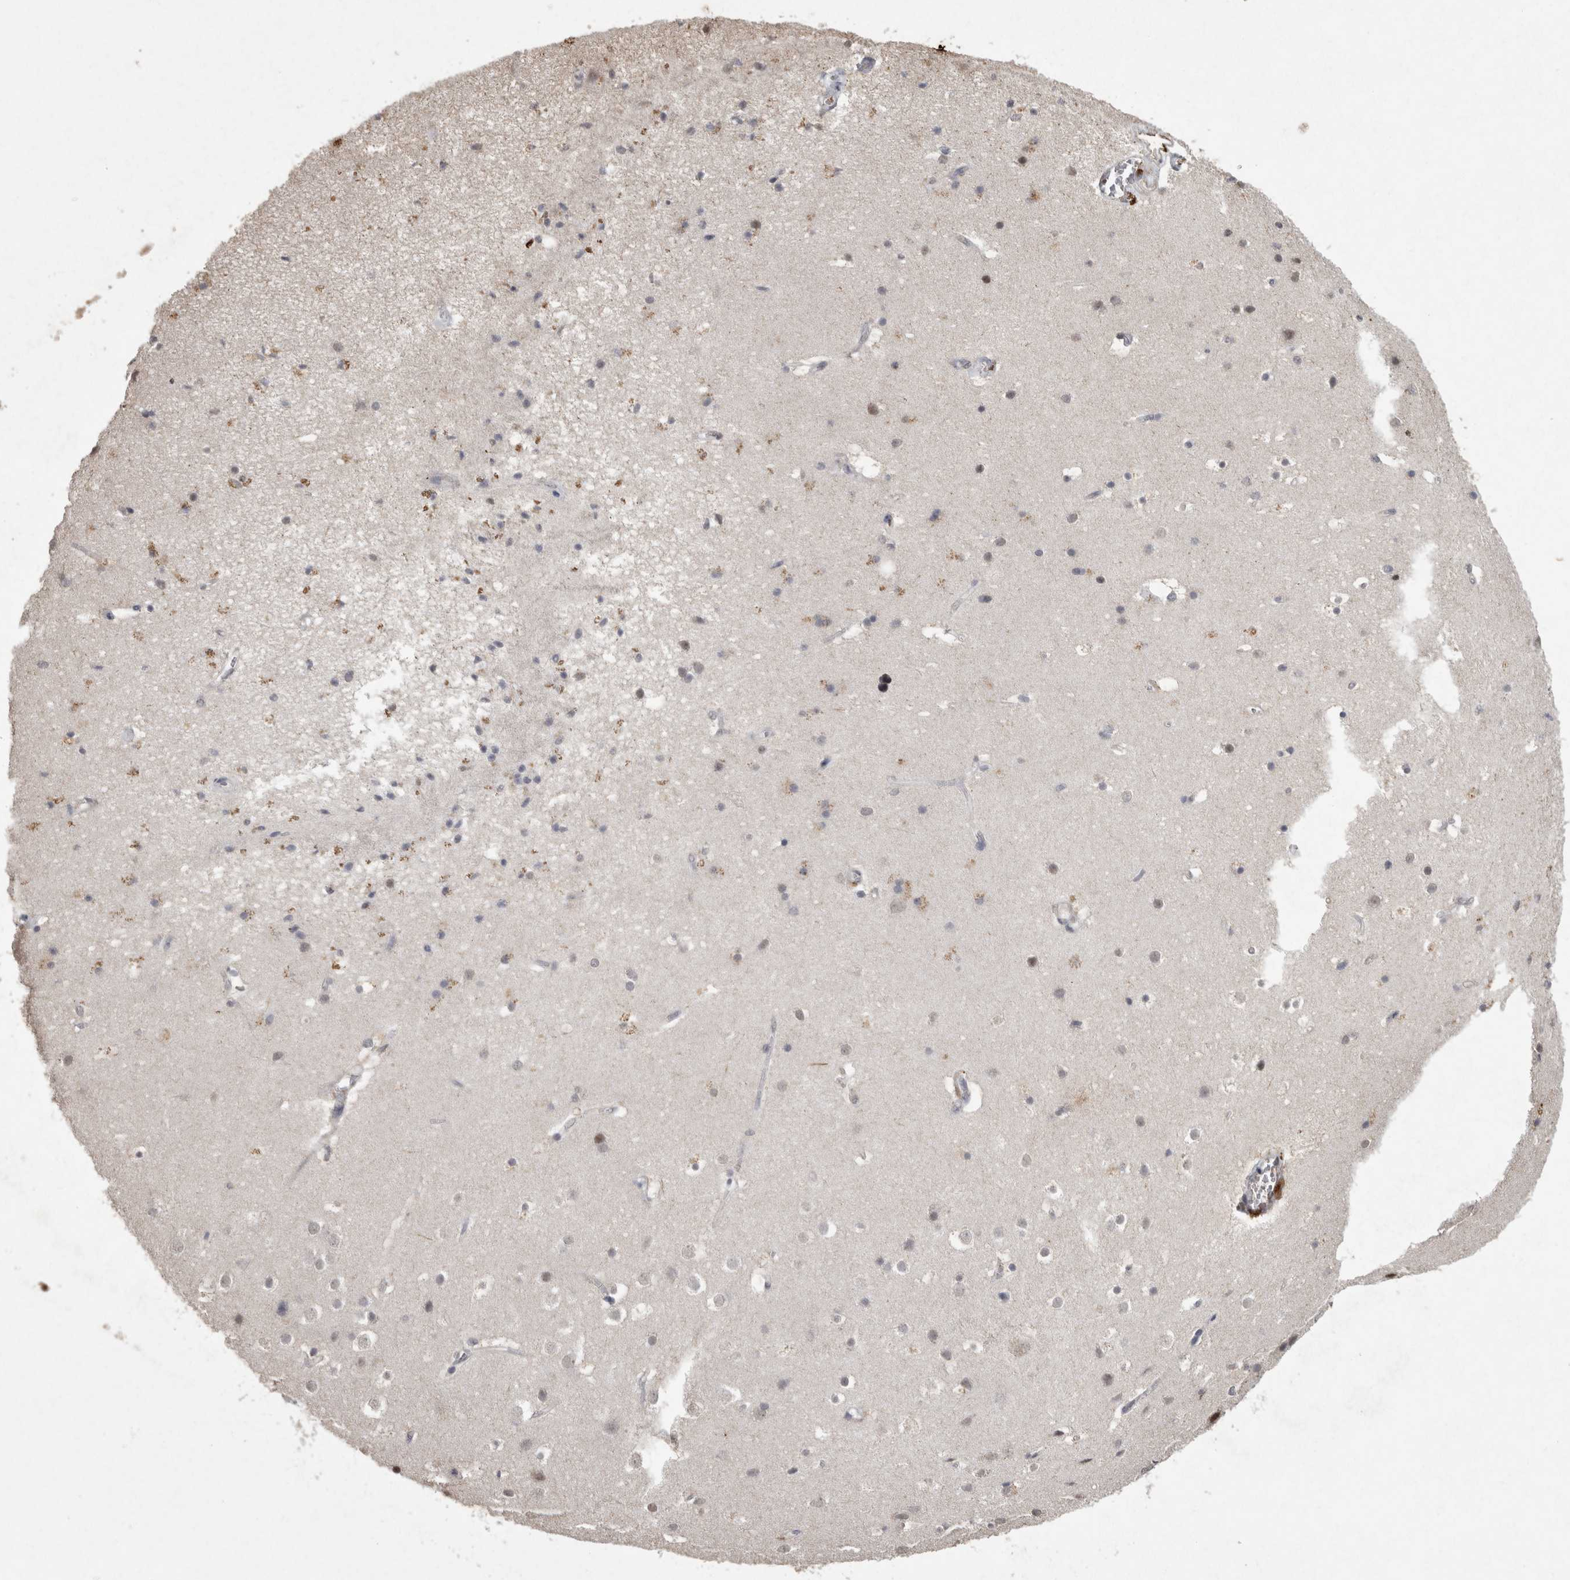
{"staining": {"intensity": "negative", "quantity": "none", "location": "none"}, "tissue": "cerebral cortex", "cell_type": "Endothelial cells", "image_type": "normal", "snomed": [{"axis": "morphology", "description": "Normal tissue, NOS"}, {"axis": "topography", "description": "Cerebral cortex"}], "caption": "The image shows no staining of endothelial cells in benign cerebral cortex.", "gene": "MEP1A", "patient": {"sex": "male", "age": 54}}